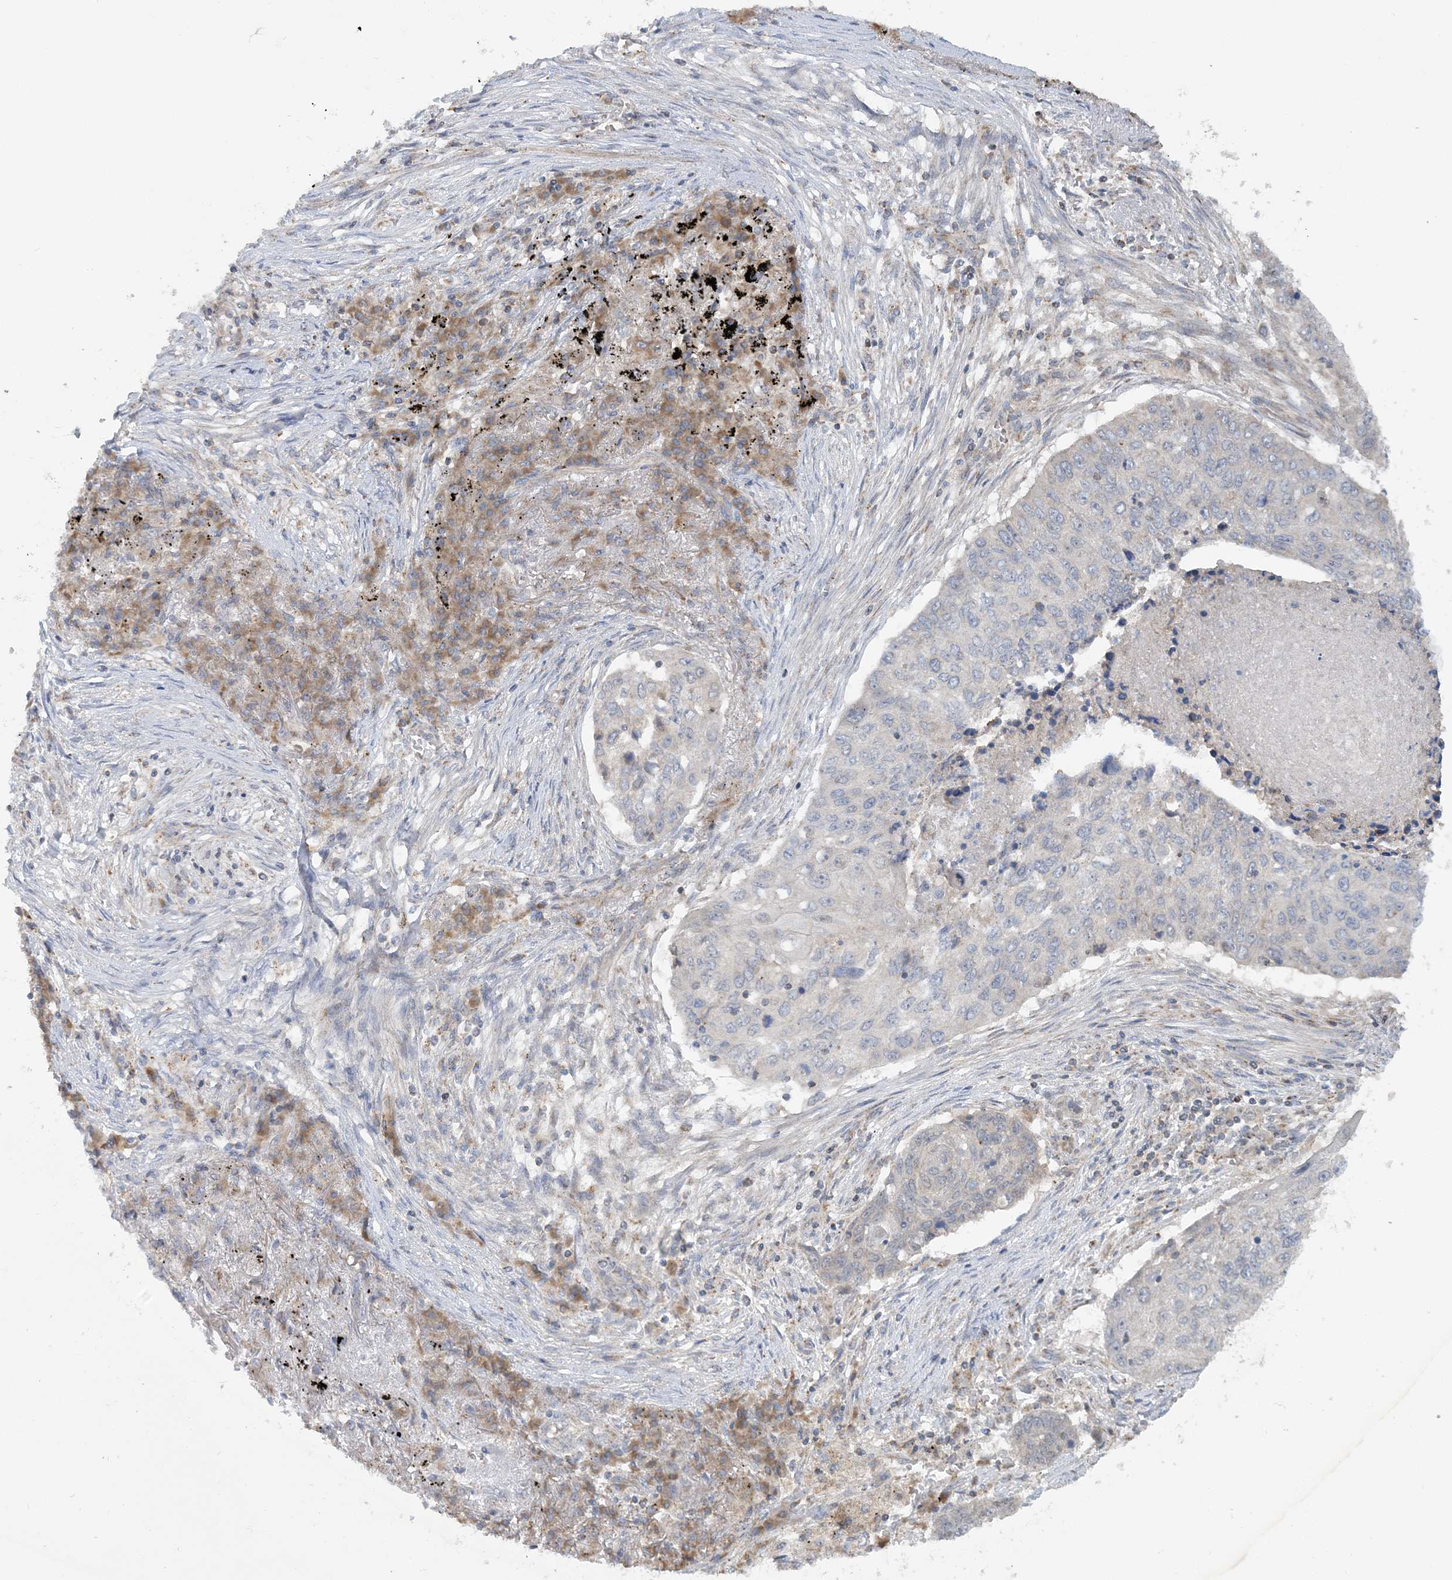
{"staining": {"intensity": "negative", "quantity": "none", "location": "none"}, "tissue": "lung cancer", "cell_type": "Tumor cells", "image_type": "cancer", "snomed": [{"axis": "morphology", "description": "Squamous cell carcinoma, NOS"}, {"axis": "topography", "description": "Lung"}], "caption": "The histopathology image shows no significant expression in tumor cells of squamous cell carcinoma (lung).", "gene": "MMADHC", "patient": {"sex": "female", "age": 63}}